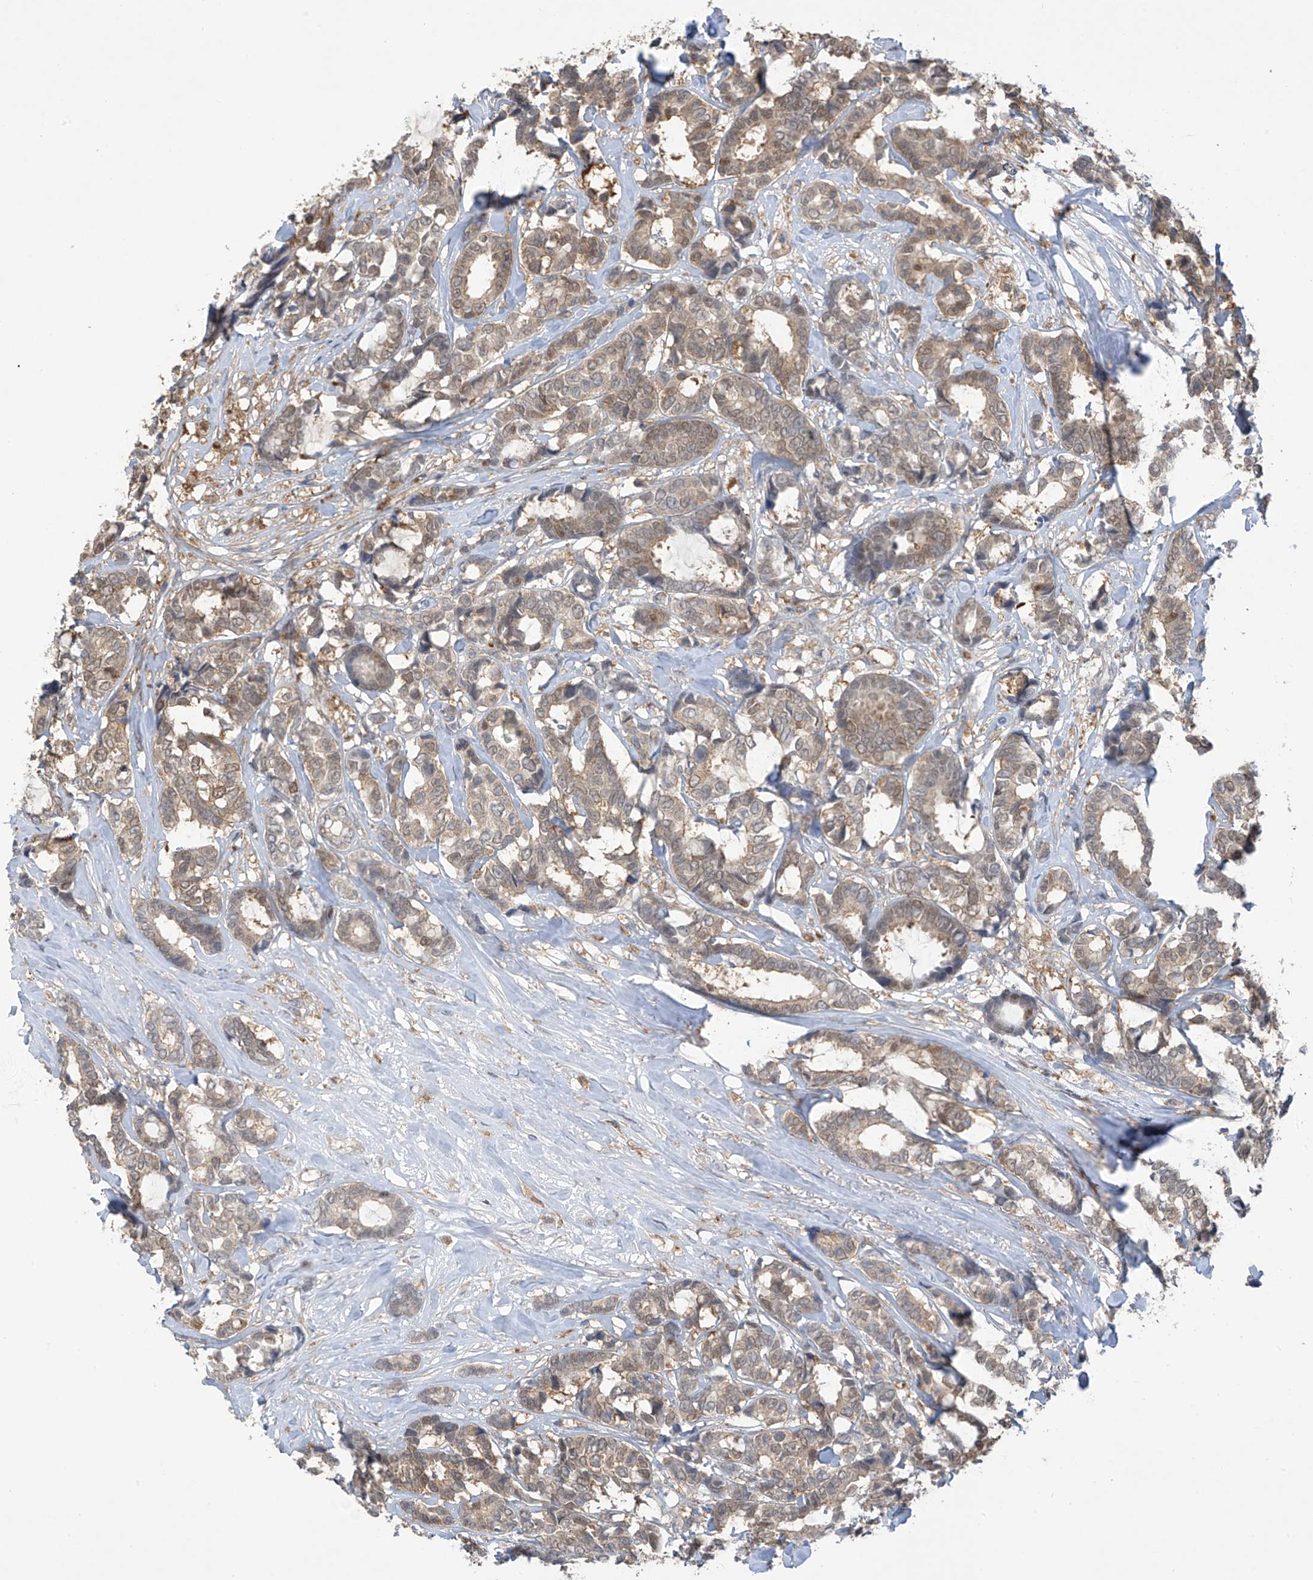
{"staining": {"intensity": "weak", "quantity": ">75%", "location": "cytoplasmic/membranous,nuclear"}, "tissue": "breast cancer", "cell_type": "Tumor cells", "image_type": "cancer", "snomed": [{"axis": "morphology", "description": "Duct carcinoma"}, {"axis": "topography", "description": "Breast"}], "caption": "Invasive ductal carcinoma (breast) stained with immunohistochemistry (IHC) displays weak cytoplasmic/membranous and nuclear positivity in approximately >75% of tumor cells.", "gene": "IDH1", "patient": {"sex": "female", "age": 87}}